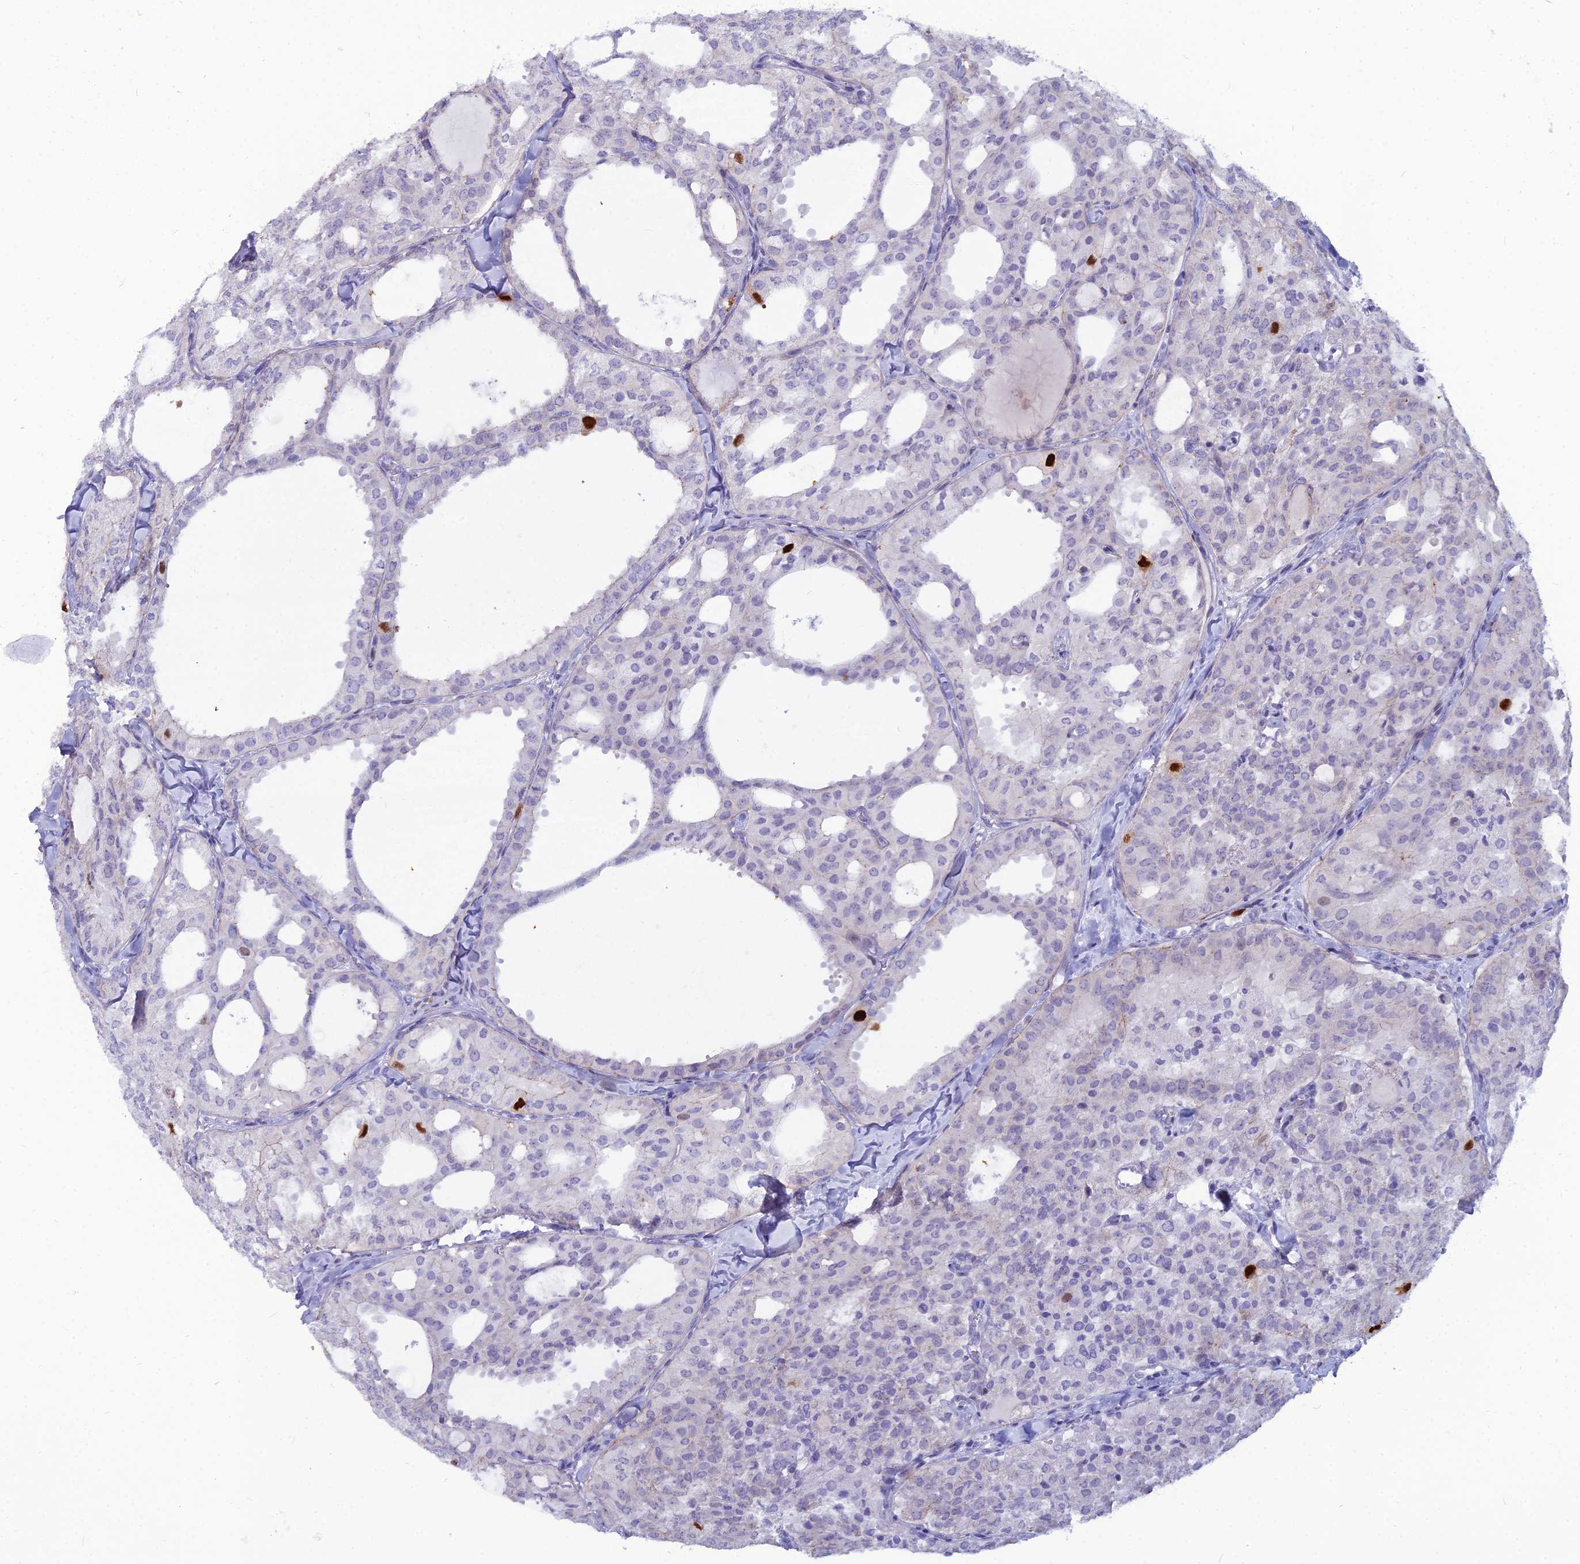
{"staining": {"intensity": "strong", "quantity": "<25%", "location": "nuclear"}, "tissue": "thyroid cancer", "cell_type": "Tumor cells", "image_type": "cancer", "snomed": [{"axis": "morphology", "description": "Follicular adenoma carcinoma, NOS"}, {"axis": "topography", "description": "Thyroid gland"}], "caption": "The photomicrograph shows staining of follicular adenoma carcinoma (thyroid), revealing strong nuclear protein expression (brown color) within tumor cells.", "gene": "NUSAP1", "patient": {"sex": "male", "age": 75}}